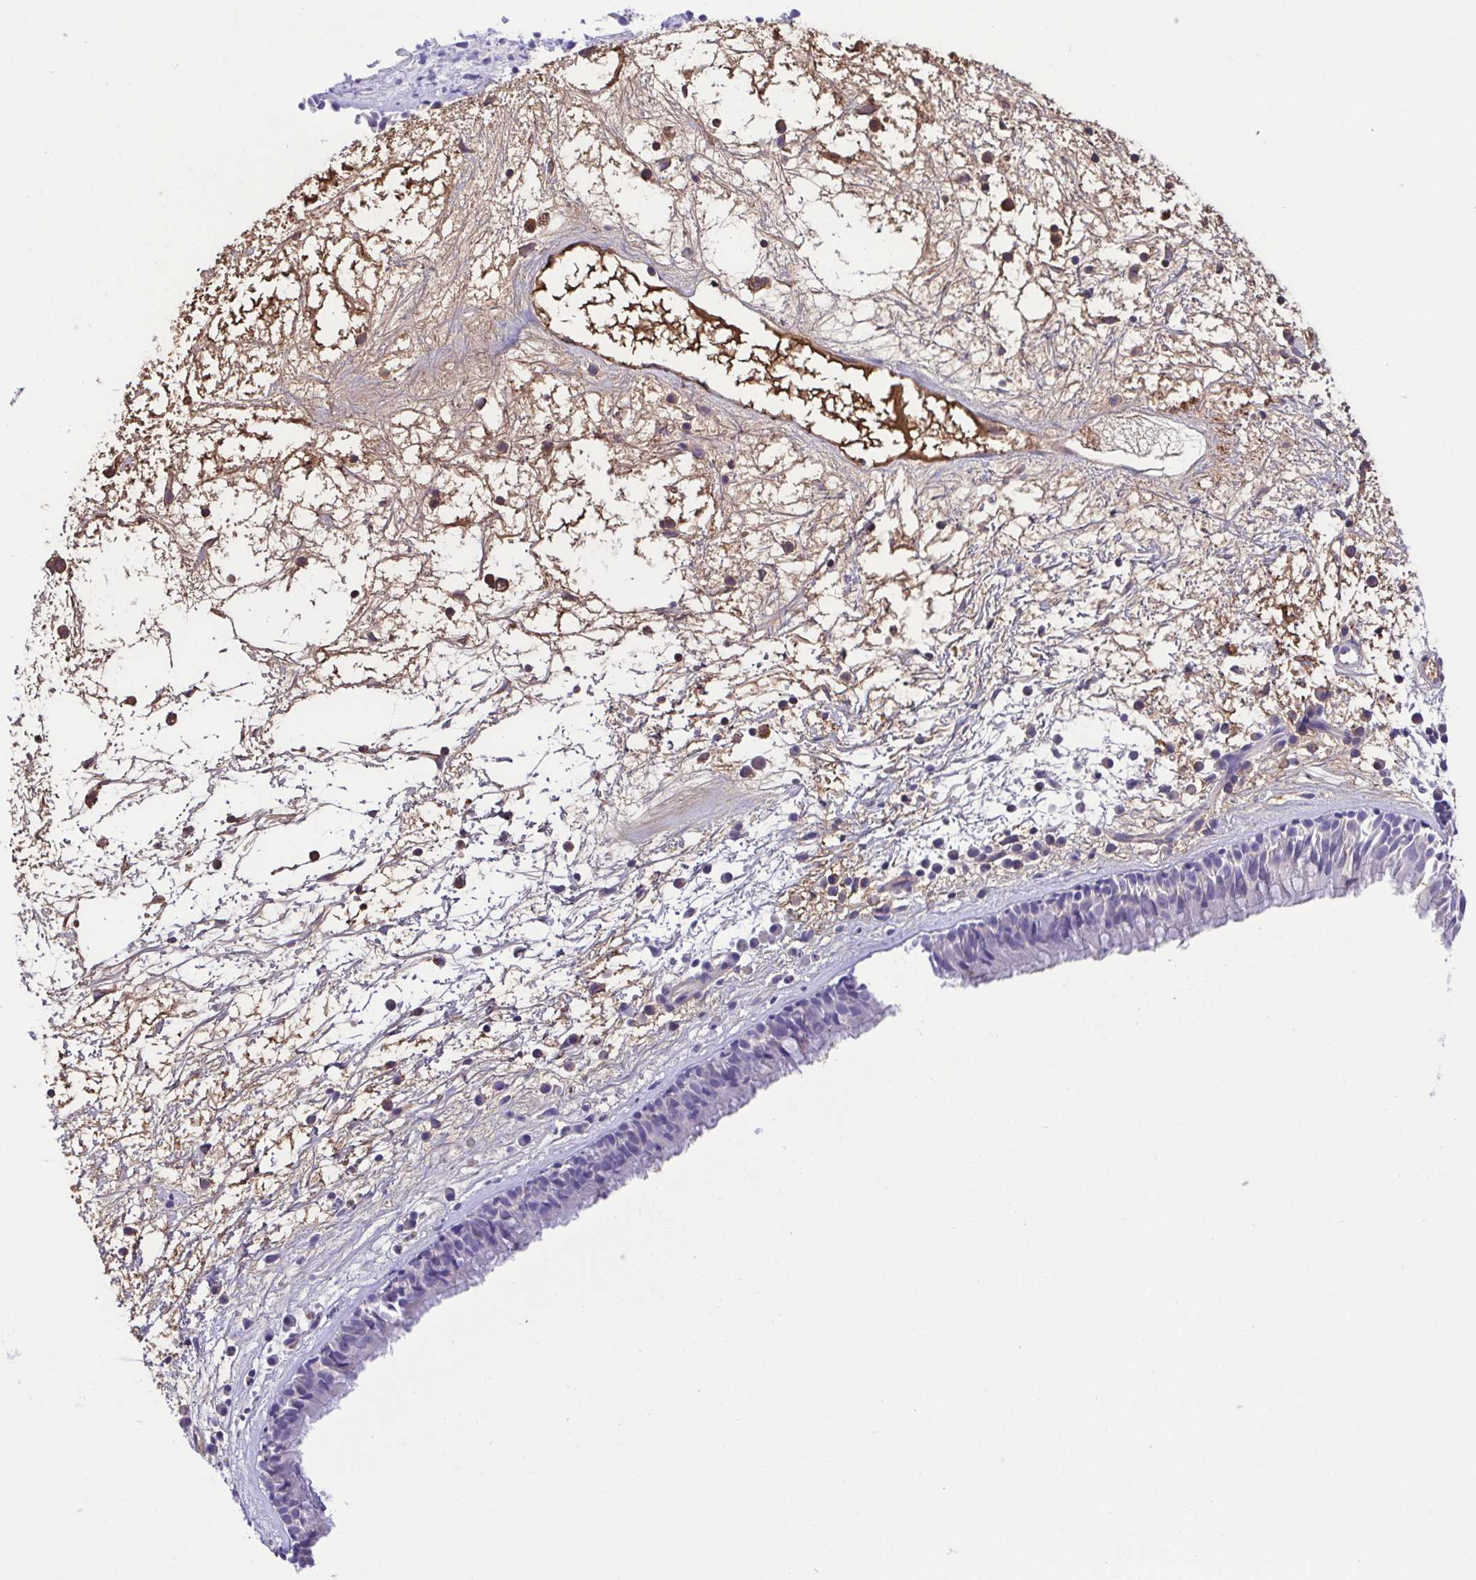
{"staining": {"intensity": "negative", "quantity": "none", "location": "none"}, "tissue": "nasopharynx", "cell_type": "Respiratory epithelial cells", "image_type": "normal", "snomed": [{"axis": "morphology", "description": "Normal tissue, NOS"}, {"axis": "topography", "description": "Nasopharynx"}], "caption": "The IHC histopathology image has no significant expression in respiratory epithelial cells of nasopharynx.", "gene": "IGFL1", "patient": {"sex": "male", "age": 24}}